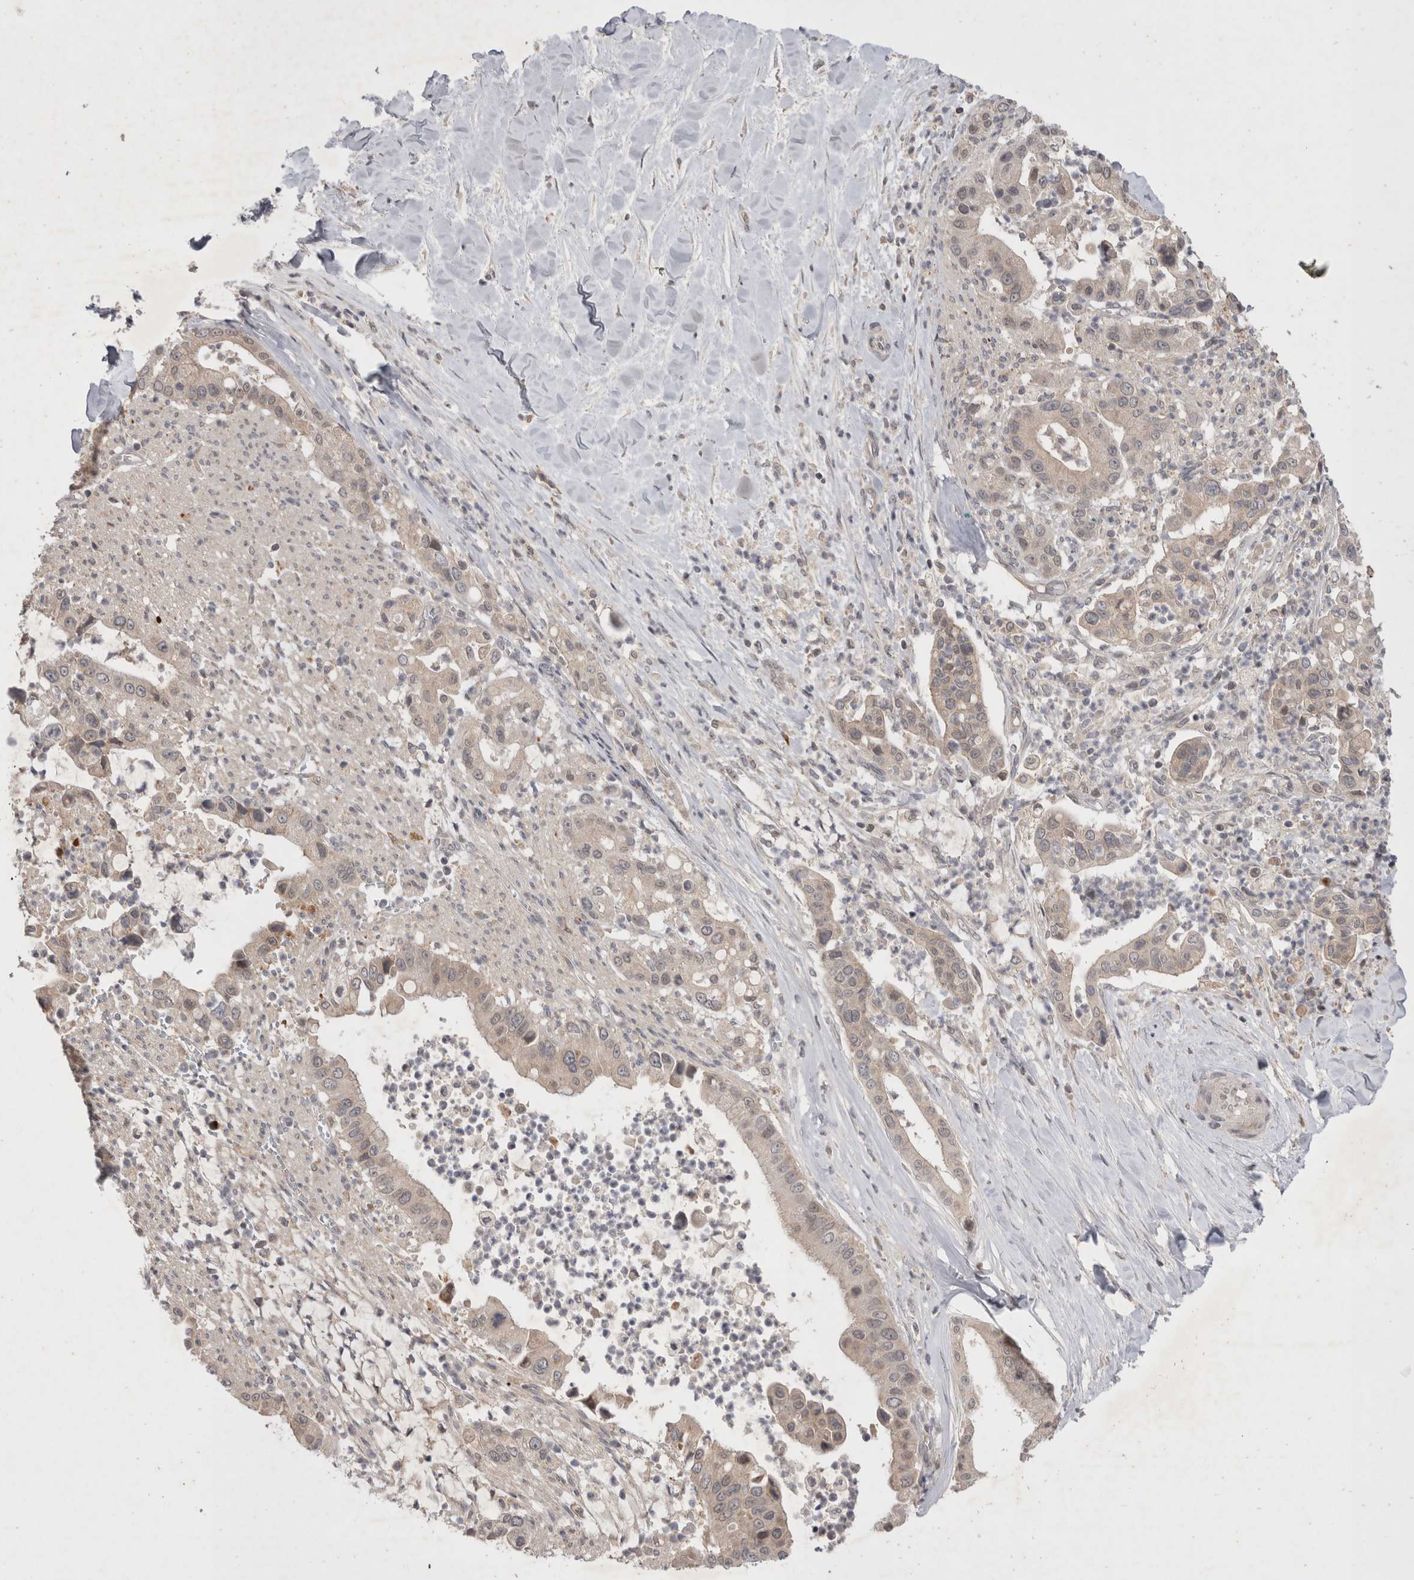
{"staining": {"intensity": "negative", "quantity": "none", "location": "none"}, "tissue": "liver cancer", "cell_type": "Tumor cells", "image_type": "cancer", "snomed": [{"axis": "morphology", "description": "Cholangiocarcinoma"}, {"axis": "topography", "description": "Liver"}], "caption": "A micrograph of human liver cholangiocarcinoma is negative for staining in tumor cells. Nuclei are stained in blue.", "gene": "PLEKHM1", "patient": {"sex": "female", "age": 54}}